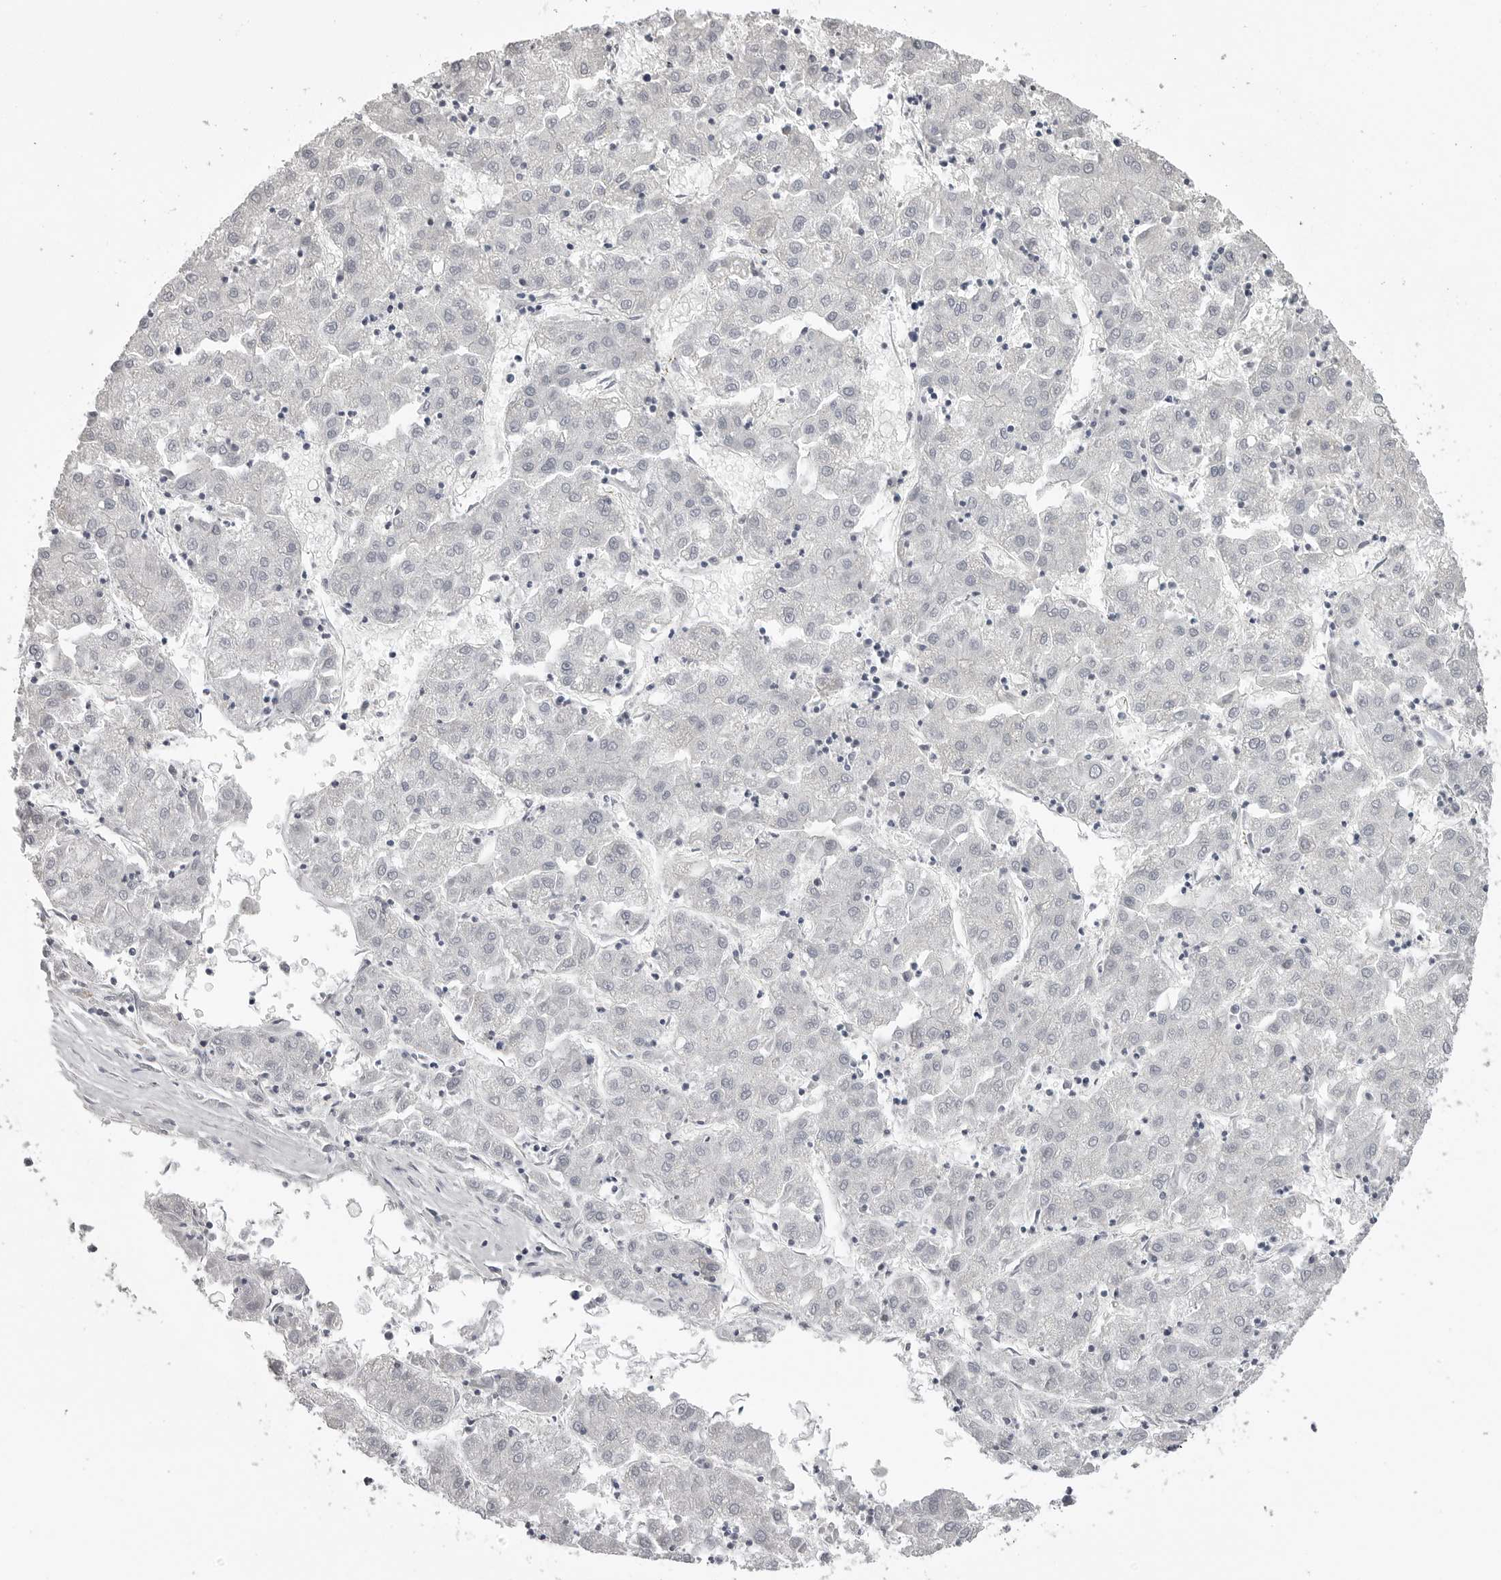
{"staining": {"intensity": "negative", "quantity": "none", "location": "none"}, "tissue": "liver cancer", "cell_type": "Tumor cells", "image_type": "cancer", "snomed": [{"axis": "morphology", "description": "Carcinoma, Hepatocellular, NOS"}, {"axis": "topography", "description": "Liver"}], "caption": "Immunohistochemical staining of human liver hepatocellular carcinoma demonstrates no significant staining in tumor cells. (DAB (3,3'-diaminobenzidine) immunohistochemistry with hematoxylin counter stain).", "gene": "GPN2", "patient": {"sex": "male", "age": 72}}